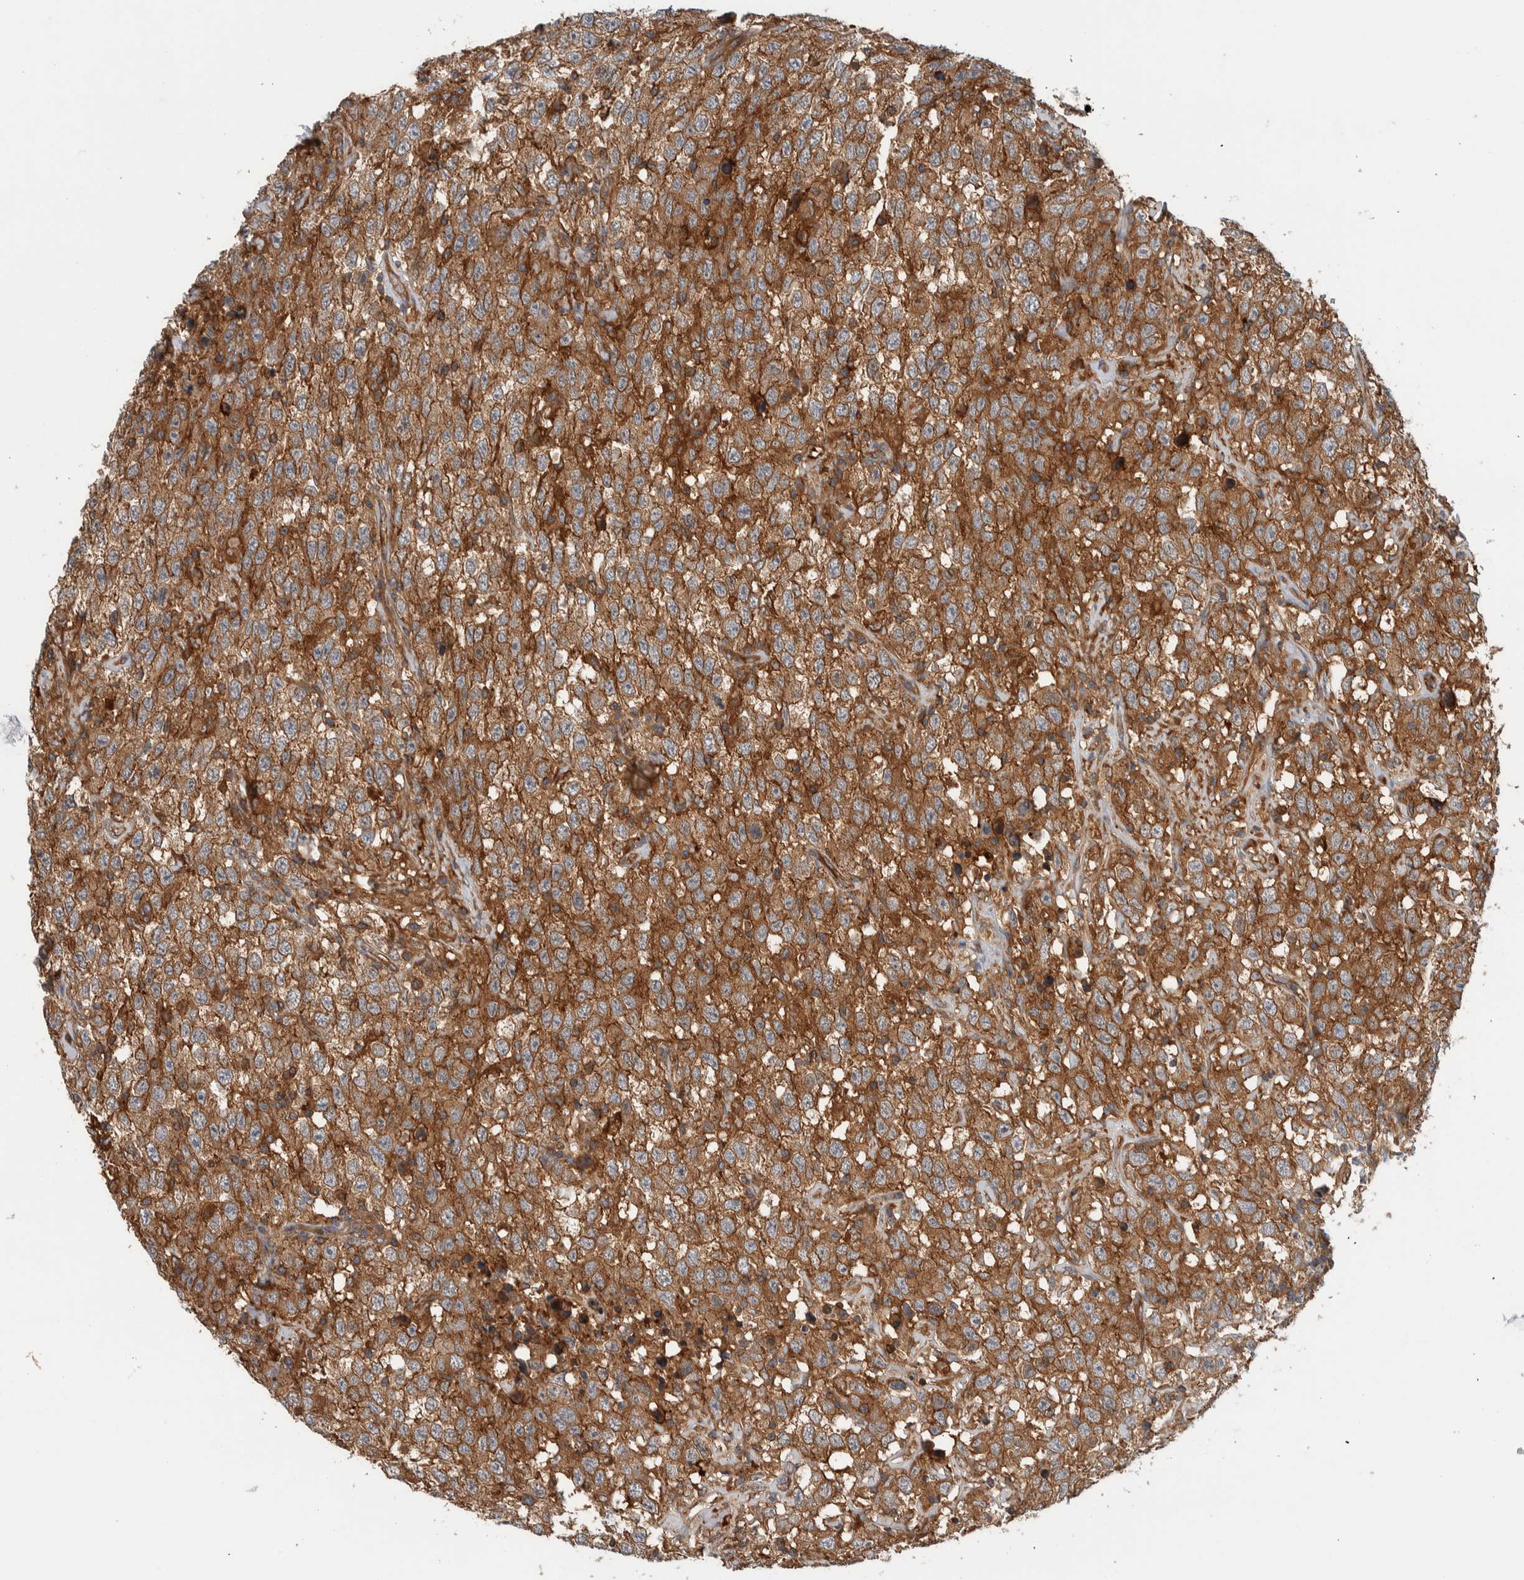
{"staining": {"intensity": "strong", "quantity": ">75%", "location": "cytoplasmic/membranous"}, "tissue": "testis cancer", "cell_type": "Tumor cells", "image_type": "cancer", "snomed": [{"axis": "morphology", "description": "Seminoma, NOS"}, {"axis": "topography", "description": "Testis"}], "caption": "IHC image of neoplastic tissue: human testis cancer stained using IHC displays high levels of strong protein expression localized specifically in the cytoplasmic/membranous of tumor cells, appearing as a cytoplasmic/membranous brown color.", "gene": "MPRIP", "patient": {"sex": "male", "age": 41}}